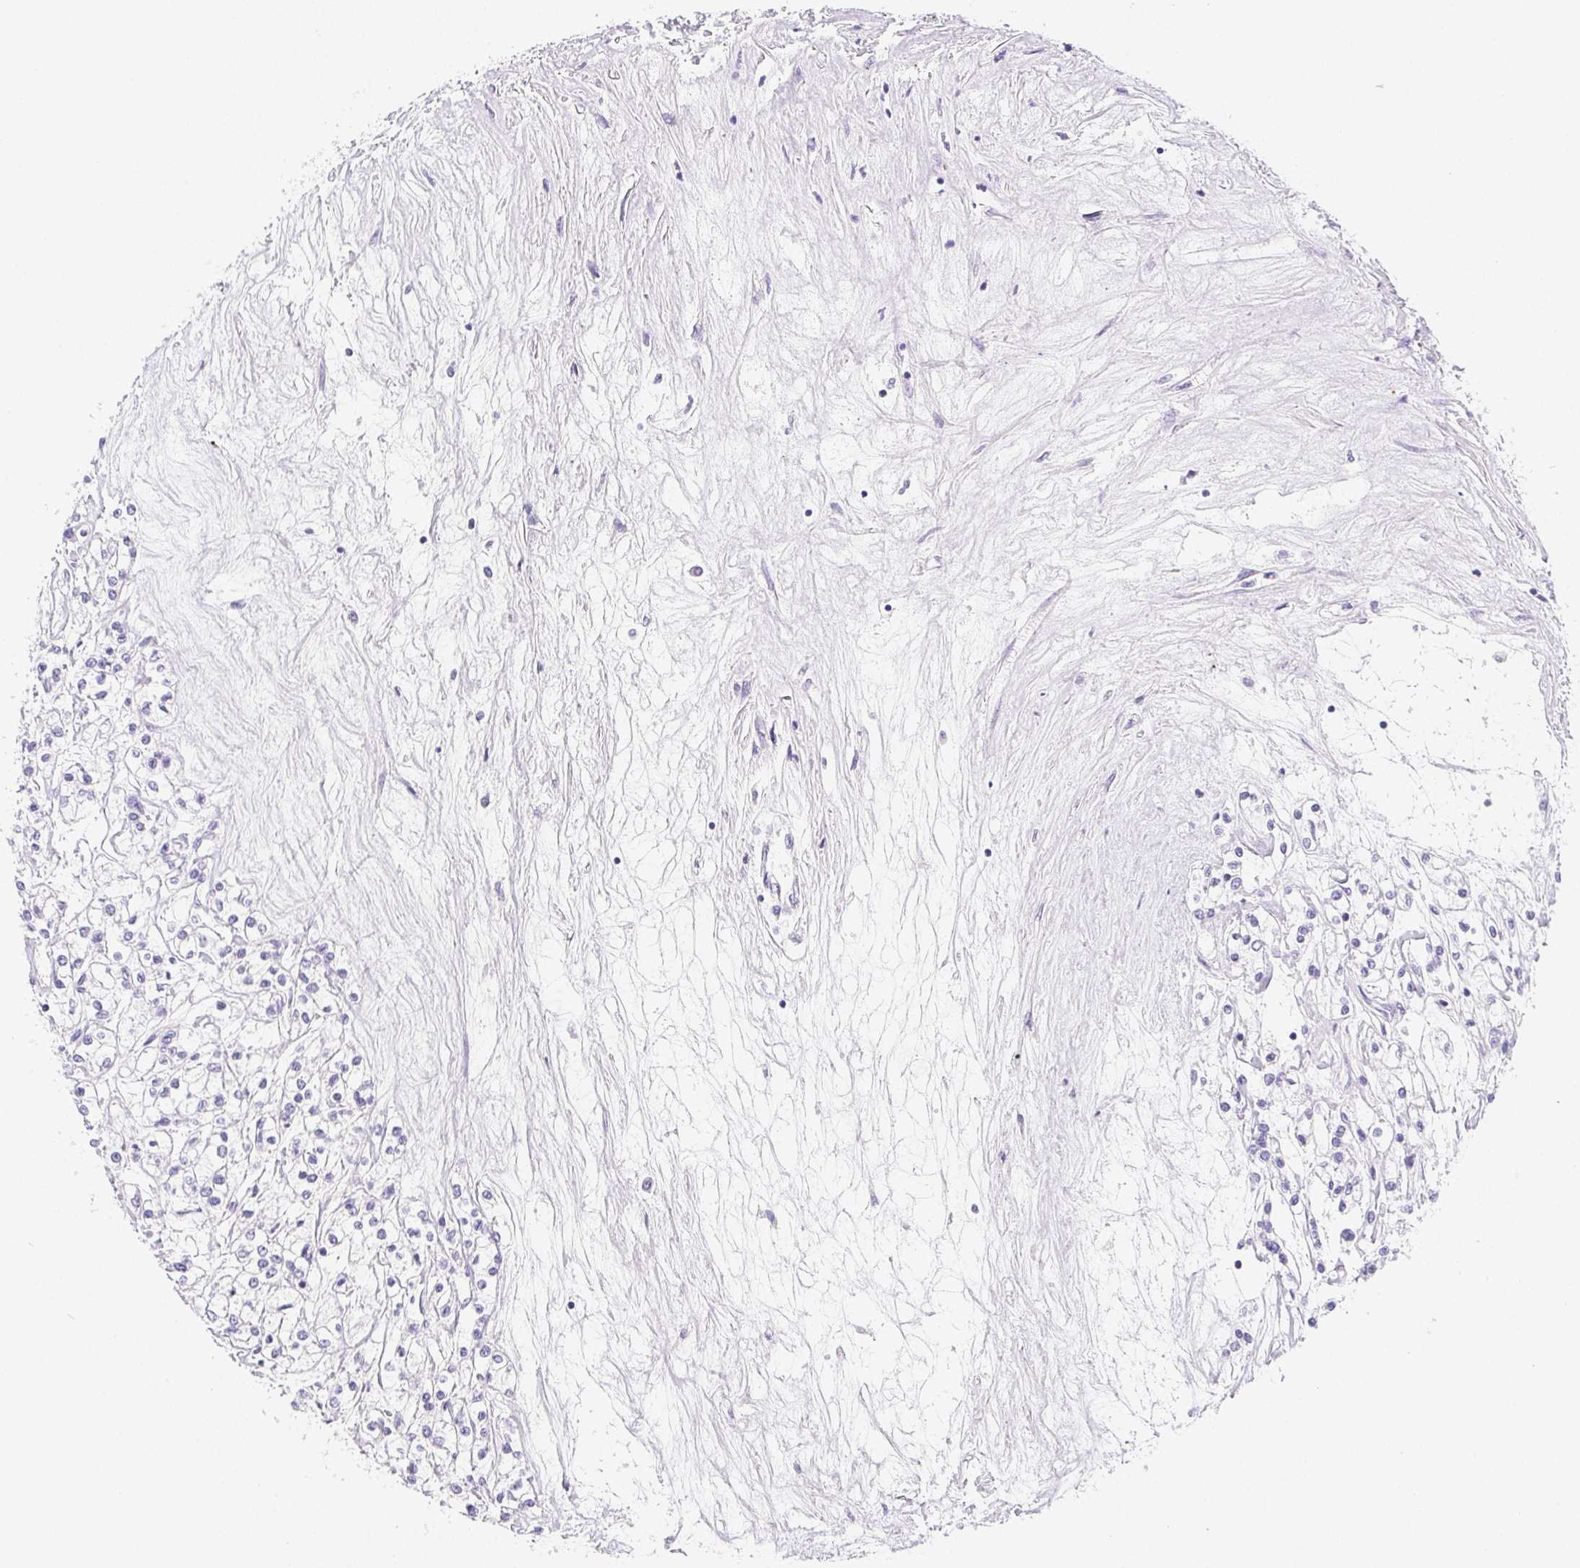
{"staining": {"intensity": "negative", "quantity": "none", "location": "none"}, "tissue": "renal cancer", "cell_type": "Tumor cells", "image_type": "cancer", "snomed": [{"axis": "morphology", "description": "Adenocarcinoma, NOS"}, {"axis": "topography", "description": "Kidney"}], "caption": "Tumor cells are negative for brown protein staining in adenocarcinoma (renal). (Brightfield microscopy of DAB (3,3'-diaminobenzidine) immunohistochemistry at high magnification).", "gene": "PNLIP", "patient": {"sex": "female", "age": 59}}